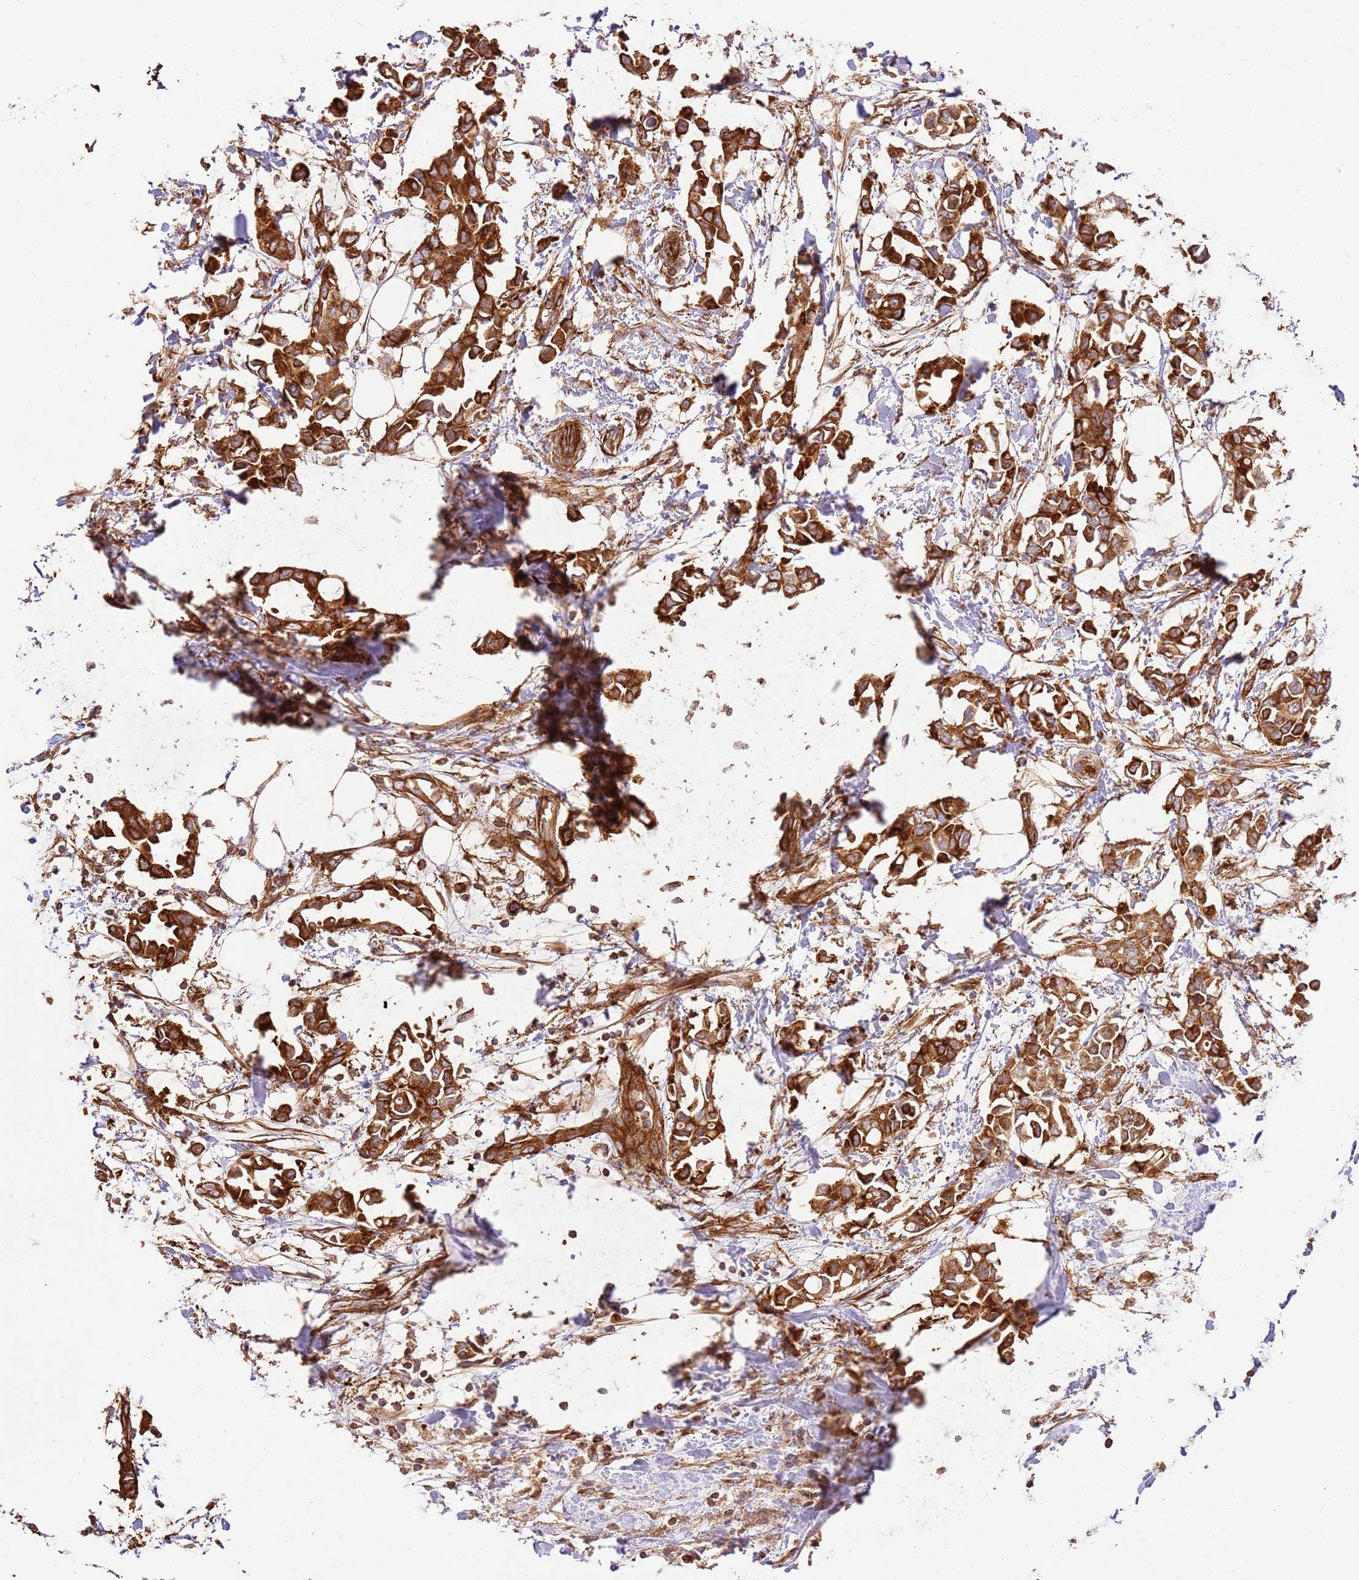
{"staining": {"intensity": "strong", "quantity": ">75%", "location": "cytoplasmic/membranous"}, "tissue": "breast cancer", "cell_type": "Tumor cells", "image_type": "cancer", "snomed": [{"axis": "morphology", "description": "Duct carcinoma"}, {"axis": "topography", "description": "Breast"}], "caption": "A high-resolution image shows immunohistochemistry (IHC) staining of breast cancer (invasive ductal carcinoma), which exhibits strong cytoplasmic/membranous staining in approximately >75% of tumor cells.", "gene": "ZBTB39", "patient": {"sex": "female", "age": 41}}